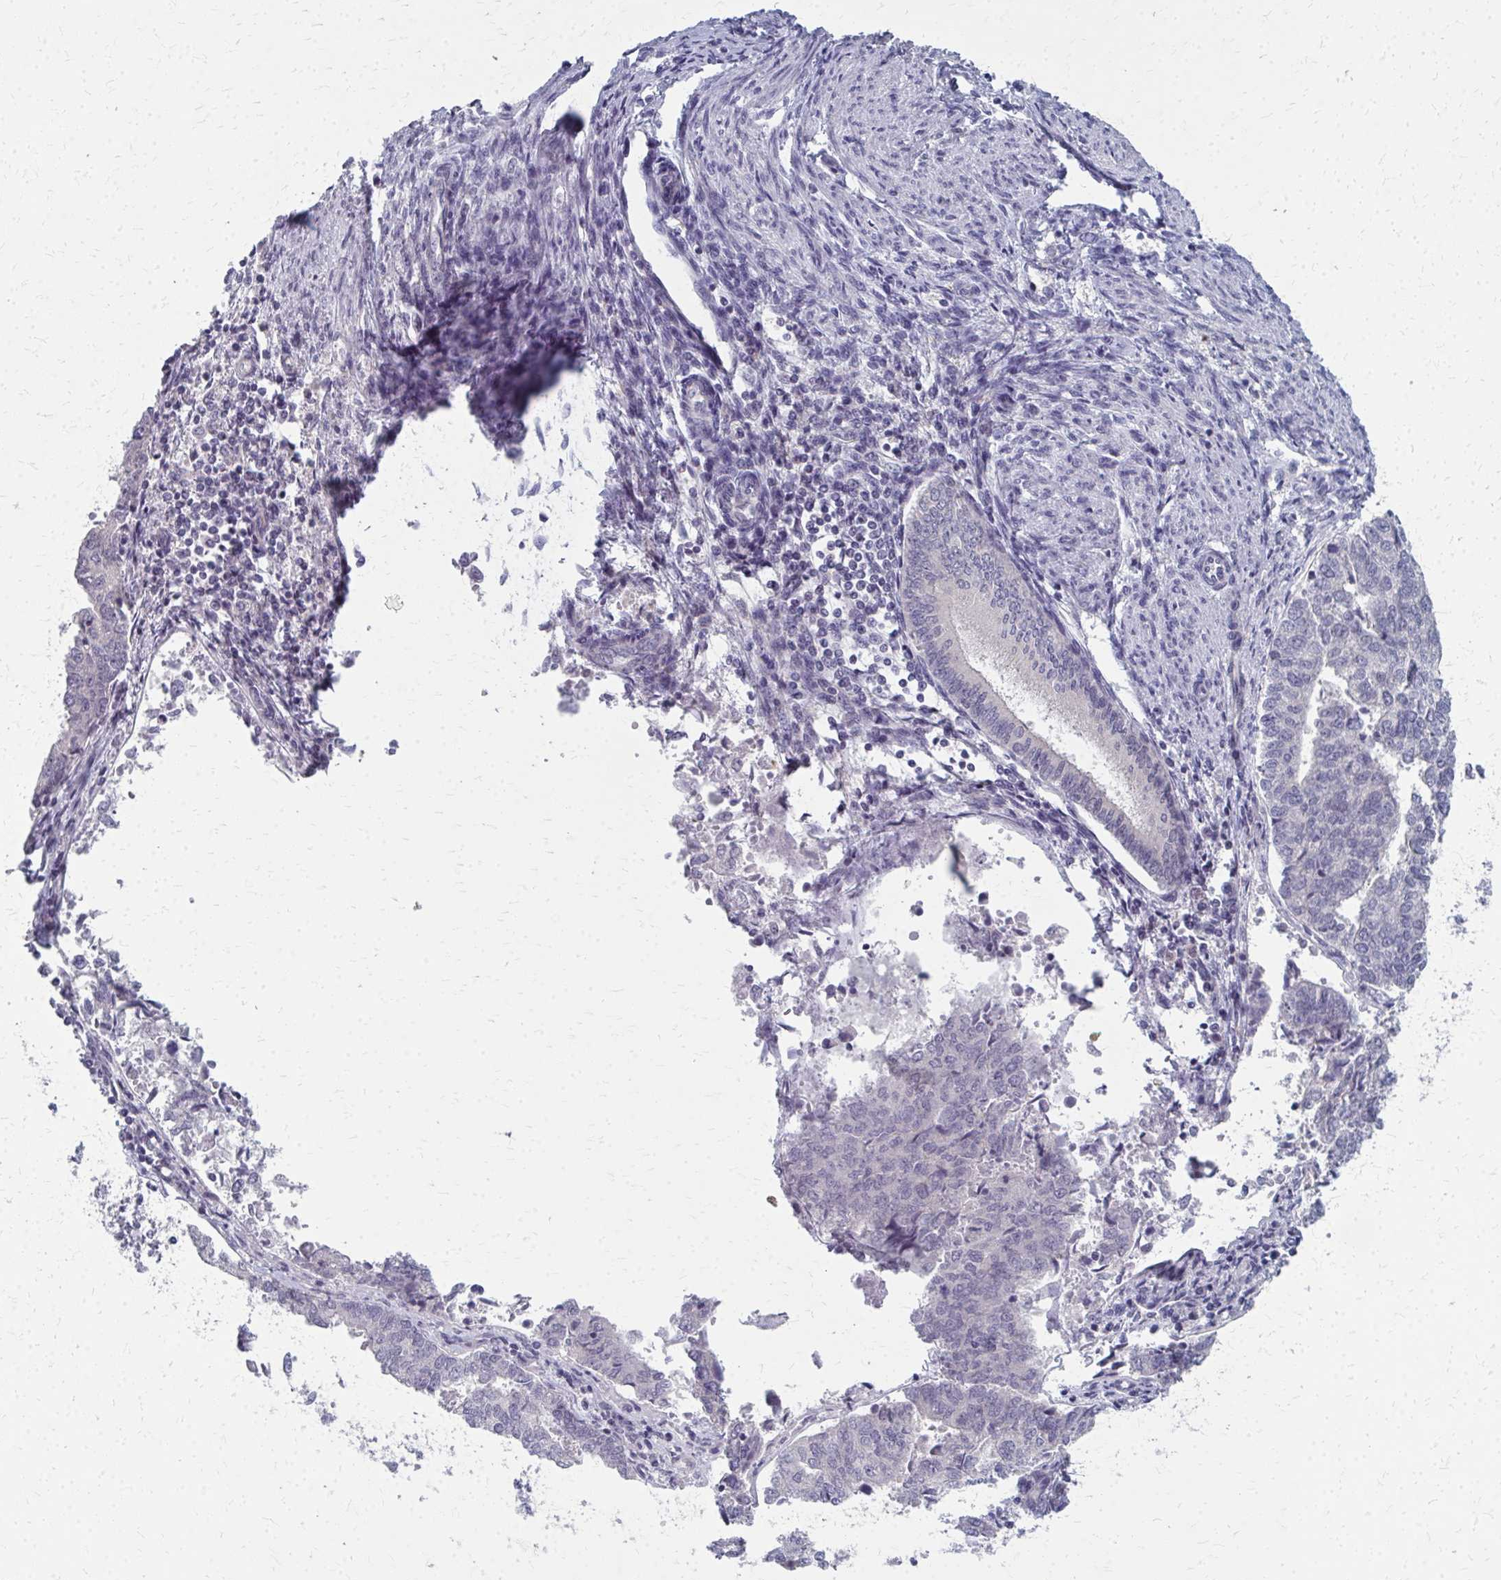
{"staining": {"intensity": "negative", "quantity": "none", "location": "none"}, "tissue": "endometrial cancer", "cell_type": "Tumor cells", "image_type": "cancer", "snomed": [{"axis": "morphology", "description": "Adenocarcinoma, NOS"}, {"axis": "topography", "description": "Endometrium"}], "caption": "This is a histopathology image of IHC staining of endometrial cancer (adenocarcinoma), which shows no staining in tumor cells.", "gene": "NUDT16", "patient": {"sex": "female", "age": 73}}